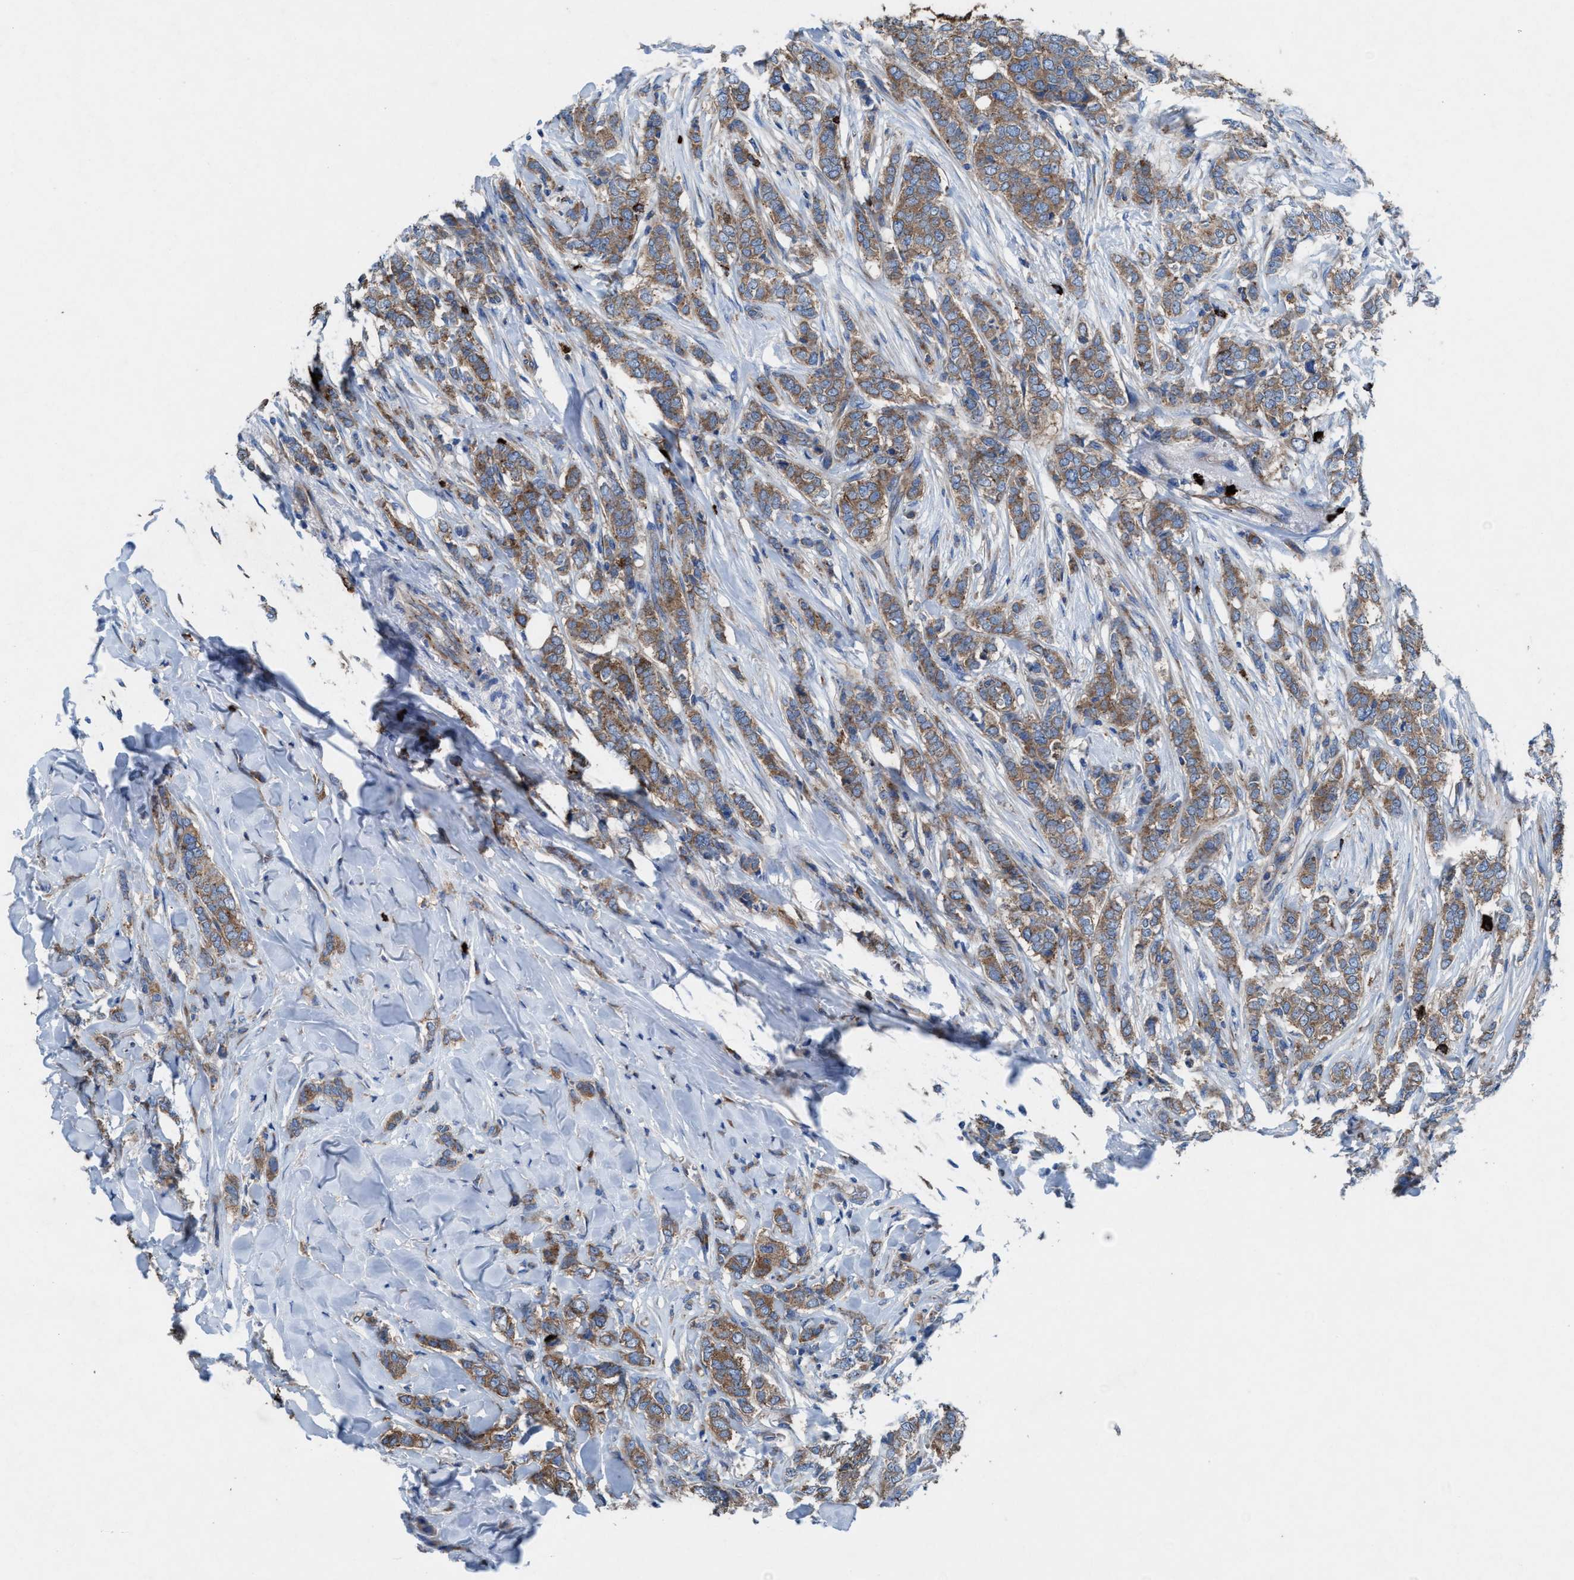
{"staining": {"intensity": "moderate", "quantity": ">75%", "location": "cytoplasmic/membranous"}, "tissue": "breast cancer", "cell_type": "Tumor cells", "image_type": "cancer", "snomed": [{"axis": "morphology", "description": "Lobular carcinoma"}, {"axis": "topography", "description": "Skin"}, {"axis": "topography", "description": "Breast"}], "caption": "Moderate cytoplasmic/membranous protein staining is seen in about >75% of tumor cells in breast lobular carcinoma. (DAB = brown stain, brightfield microscopy at high magnification).", "gene": "NYAP1", "patient": {"sex": "female", "age": 46}}